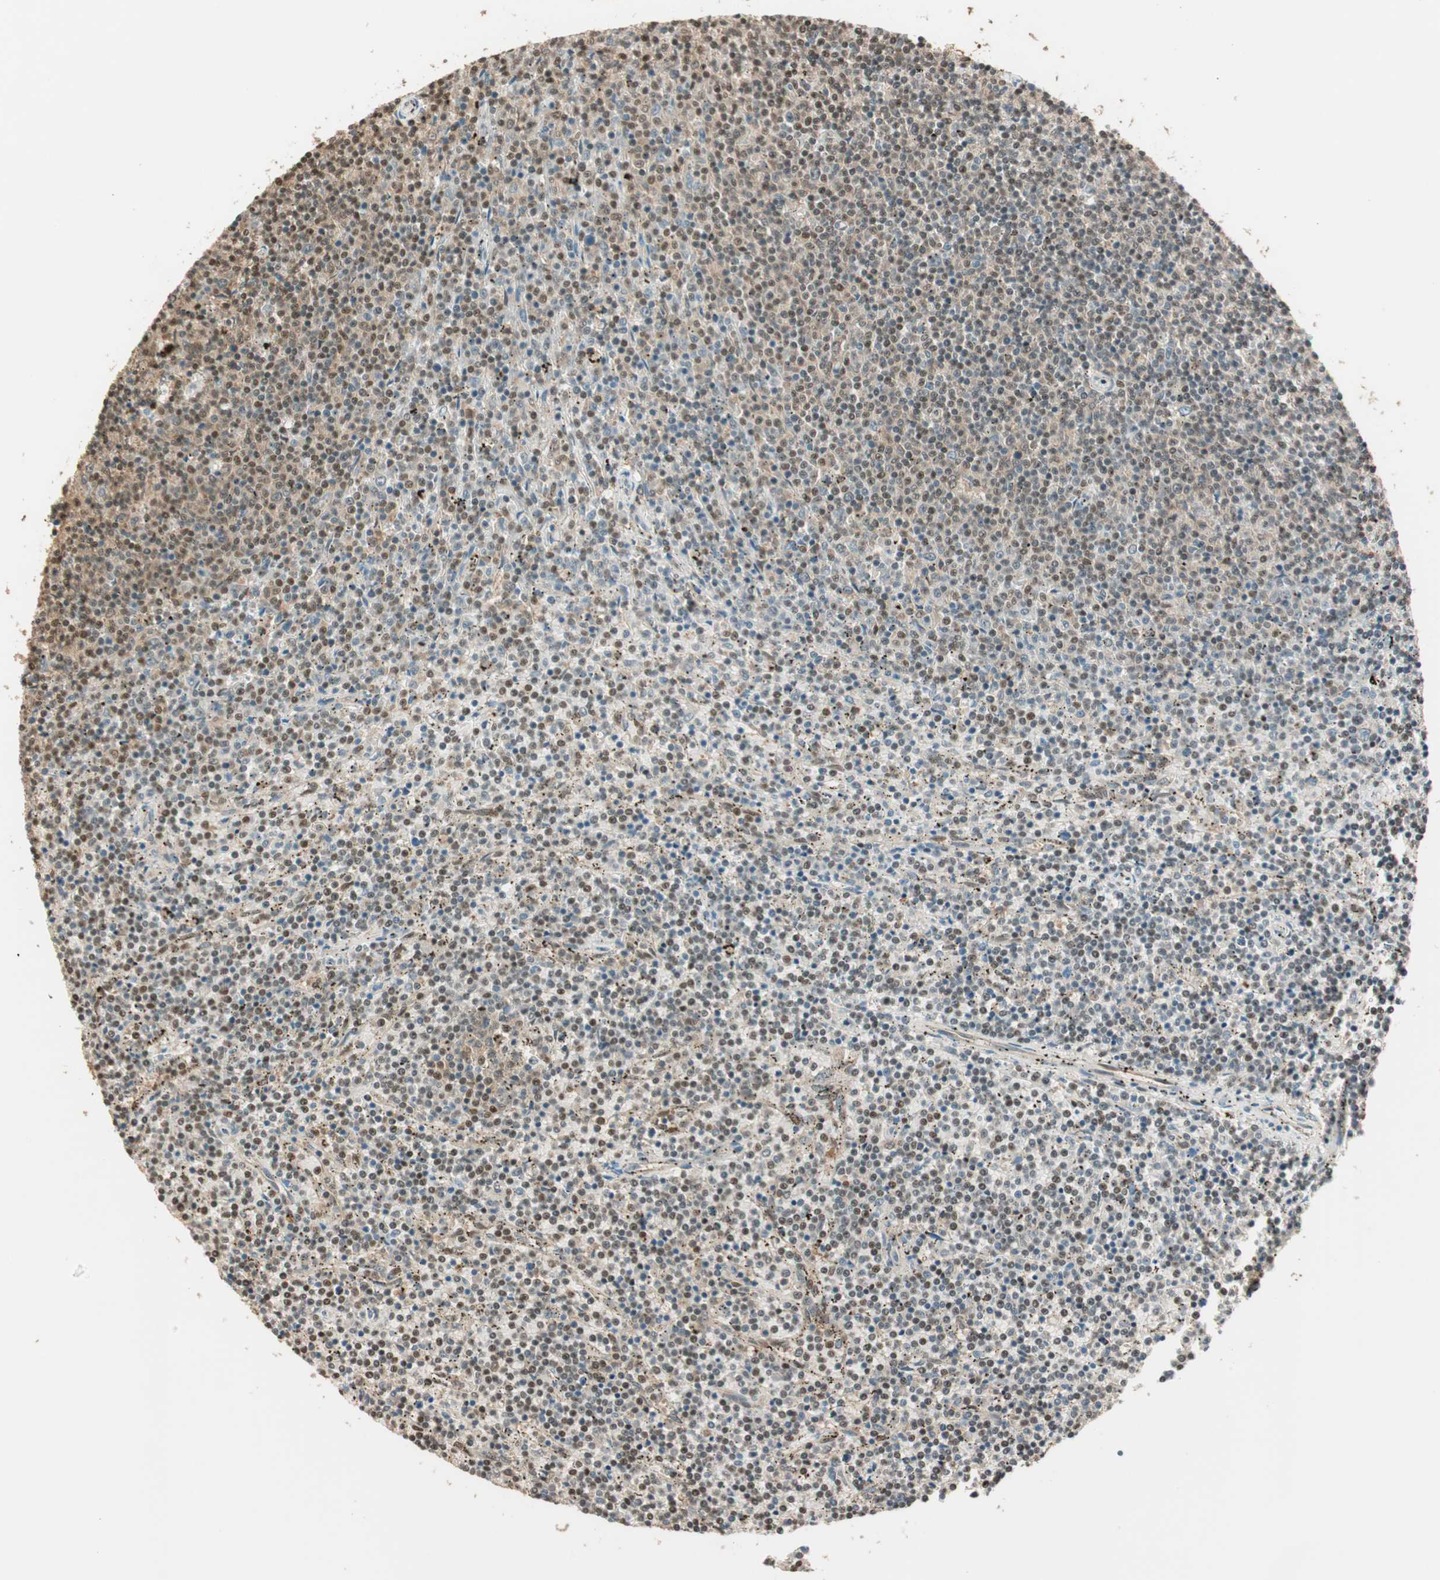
{"staining": {"intensity": "moderate", "quantity": ">75%", "location": "cytoplasmic/membranous,nuclear"}, "tissue": "lymphoma", "cell_type": "Tumor cells", "image_type": "cancer", "snomed": [{"axis": "morphology", "description": "Malignant lymphoma, non-Hodgkin's type, Low grade"}, {"axis": "topography", "description": "Spleen"}], "caption": "Protein expression by immunohistochemistry (IHC) shows moderate cytoplasmic/membranous and nuclear expression in about >75% of tumor cells in lymphoma.", "gene": "ZNF443", "patient": {"sex": "female", "age": 50}}